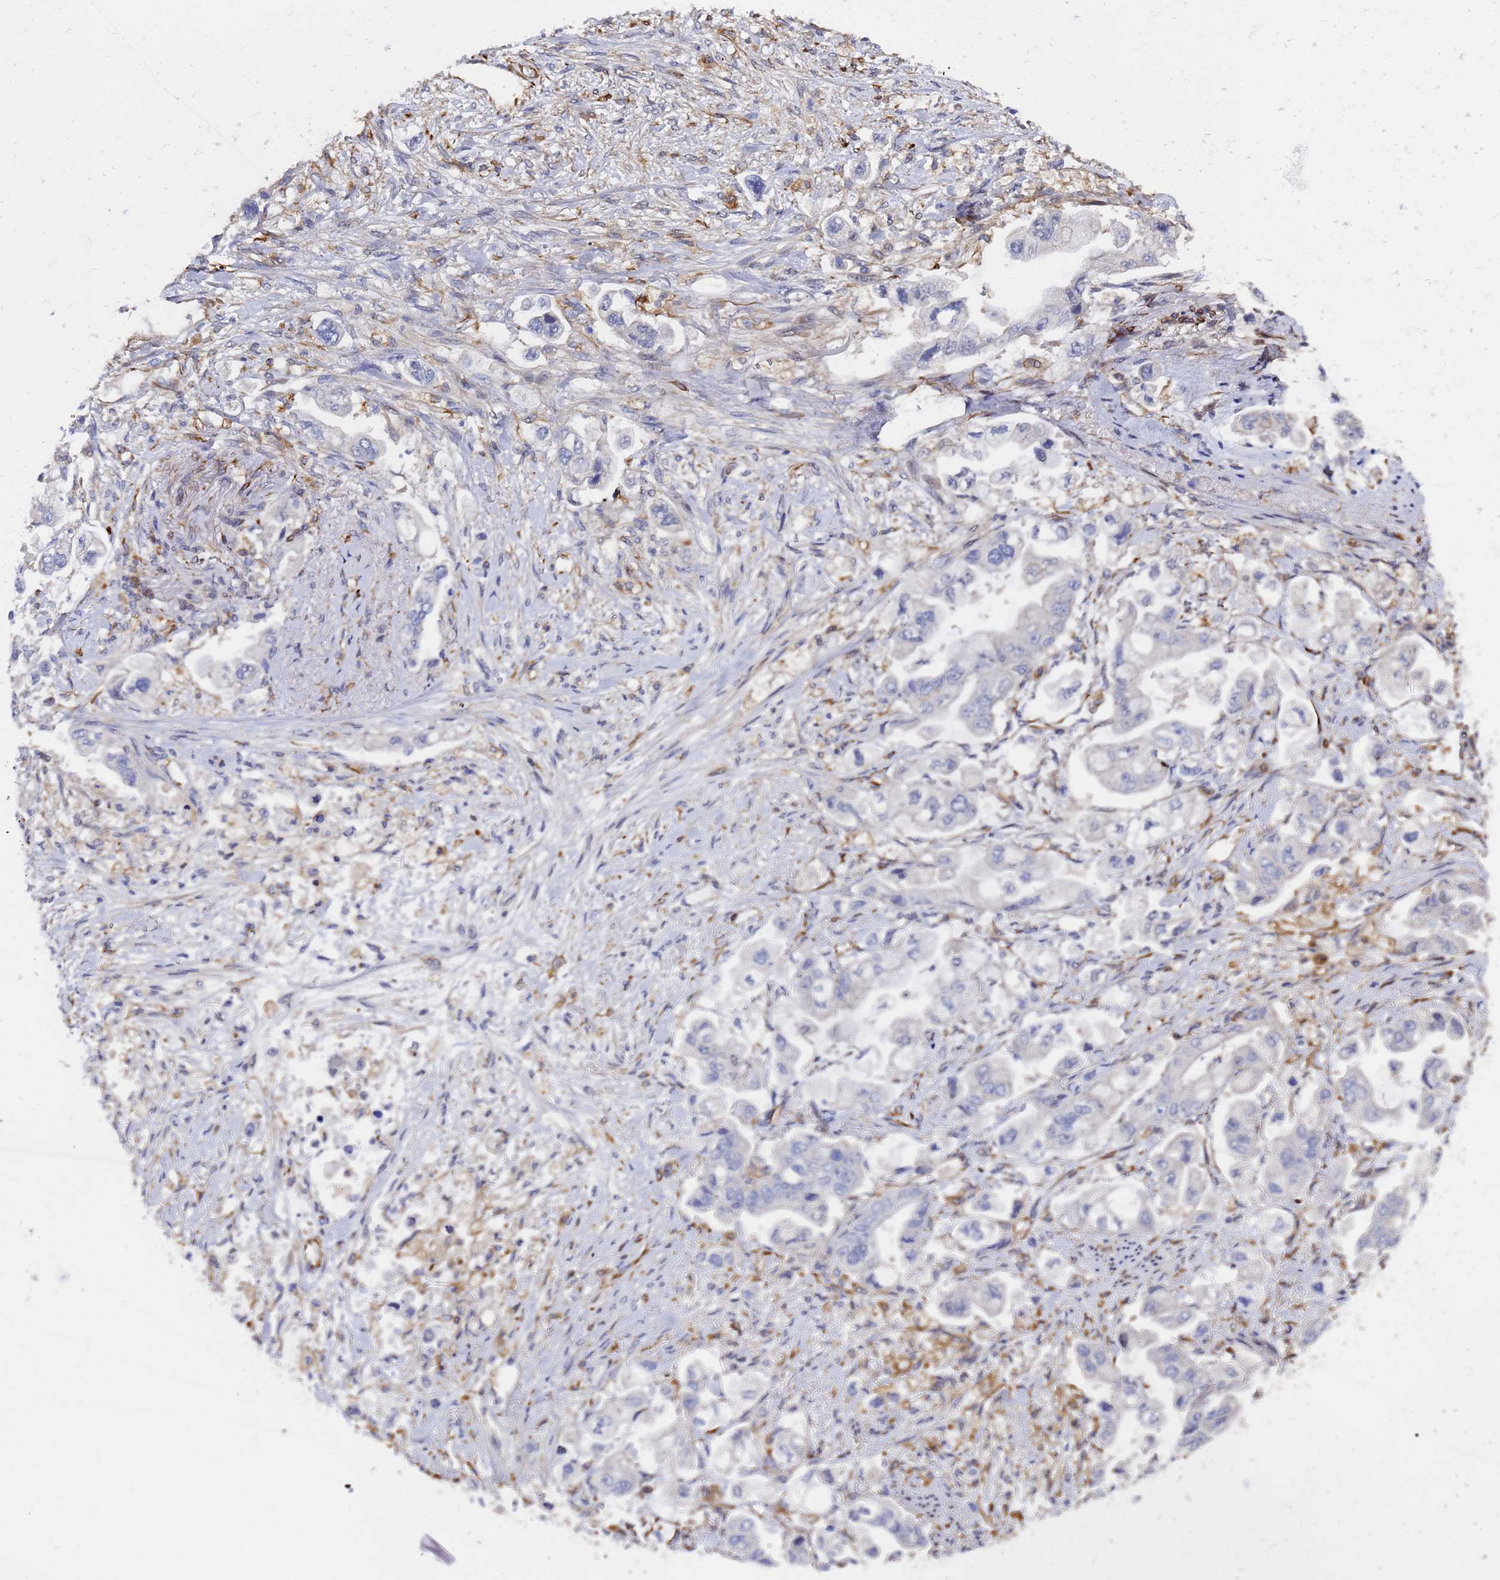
{"staining": {"intensity": "negative", "quantity": "none", "location": "none"}, "tissue": "stomach cancer", "cell_type": "Tumor cells", "image_type": "cancer", "snomed": [{"axis": "morphology", "description": "Adenocarcinoma, NOS"}, {"axis": "topography", "description": "Stomach"}], "caption": "Immunohistochemistry (IHC) micrograph of human stomach adenocarcinoma stained for a protein (brown), which displays no positivity in tumor cells.", "gene": "SYT13", "patient": {"sex": "male", "age": 62}}